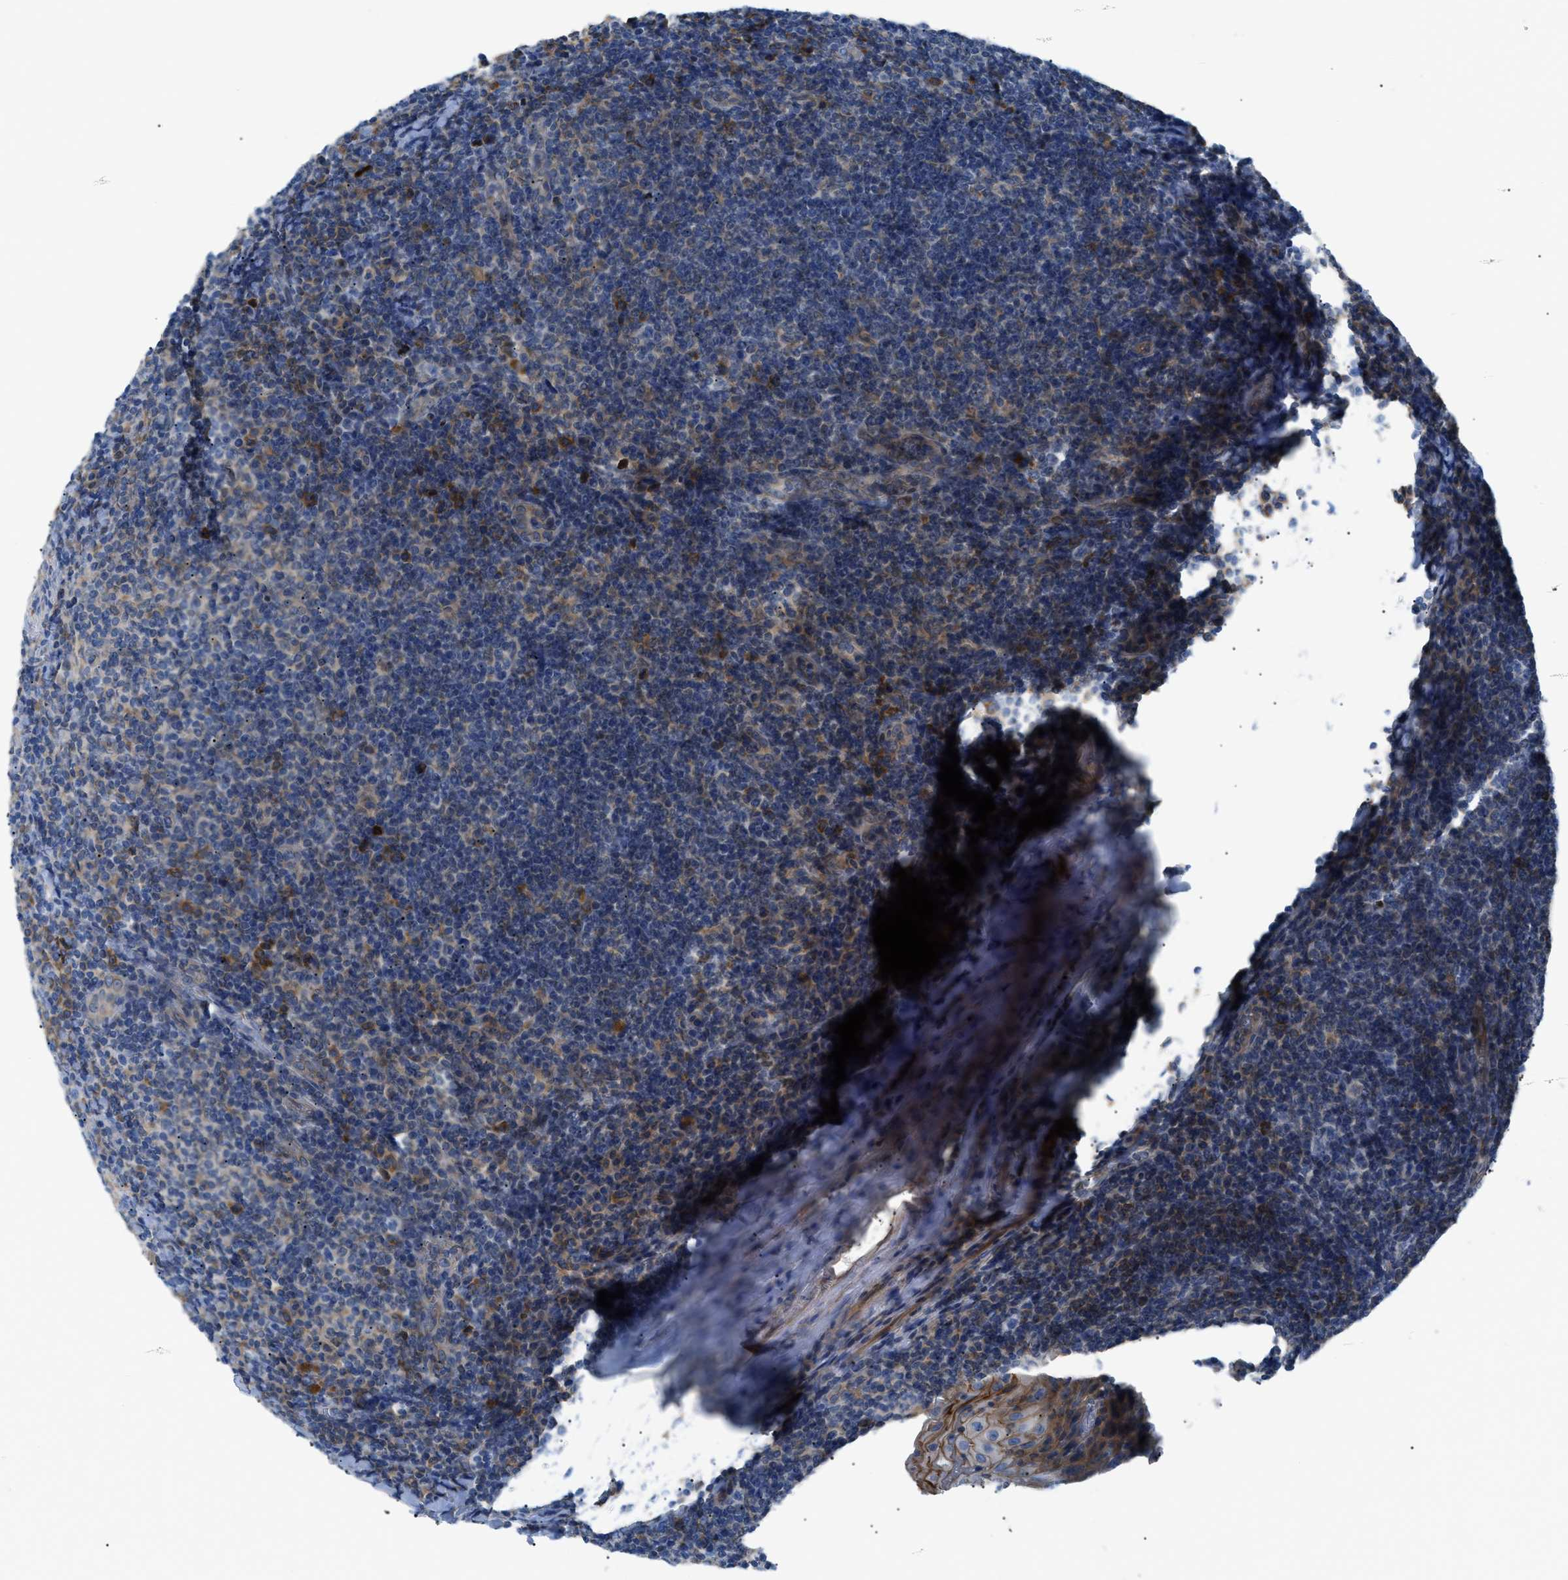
{"staining": {"intensity": "negative", "quantity": "none", "location": "none"}, "tissue": "tonsil", "cell_type": "Germinal center cells", "image_type": "normal", "snomed": [{"axis": "morphology", "description": "Normal tissue, NOS"}, {"axis": "topography", "description": "Tonsil"}], "caption": "This image is of unremarkable tonsil stained with IHC to label a protein in brown with the nuclei are counter-stained blue. There is no staining in germinal center cells.", "gene": "ZDHHC24", "patient": {"sex": "male", "age": 37}}